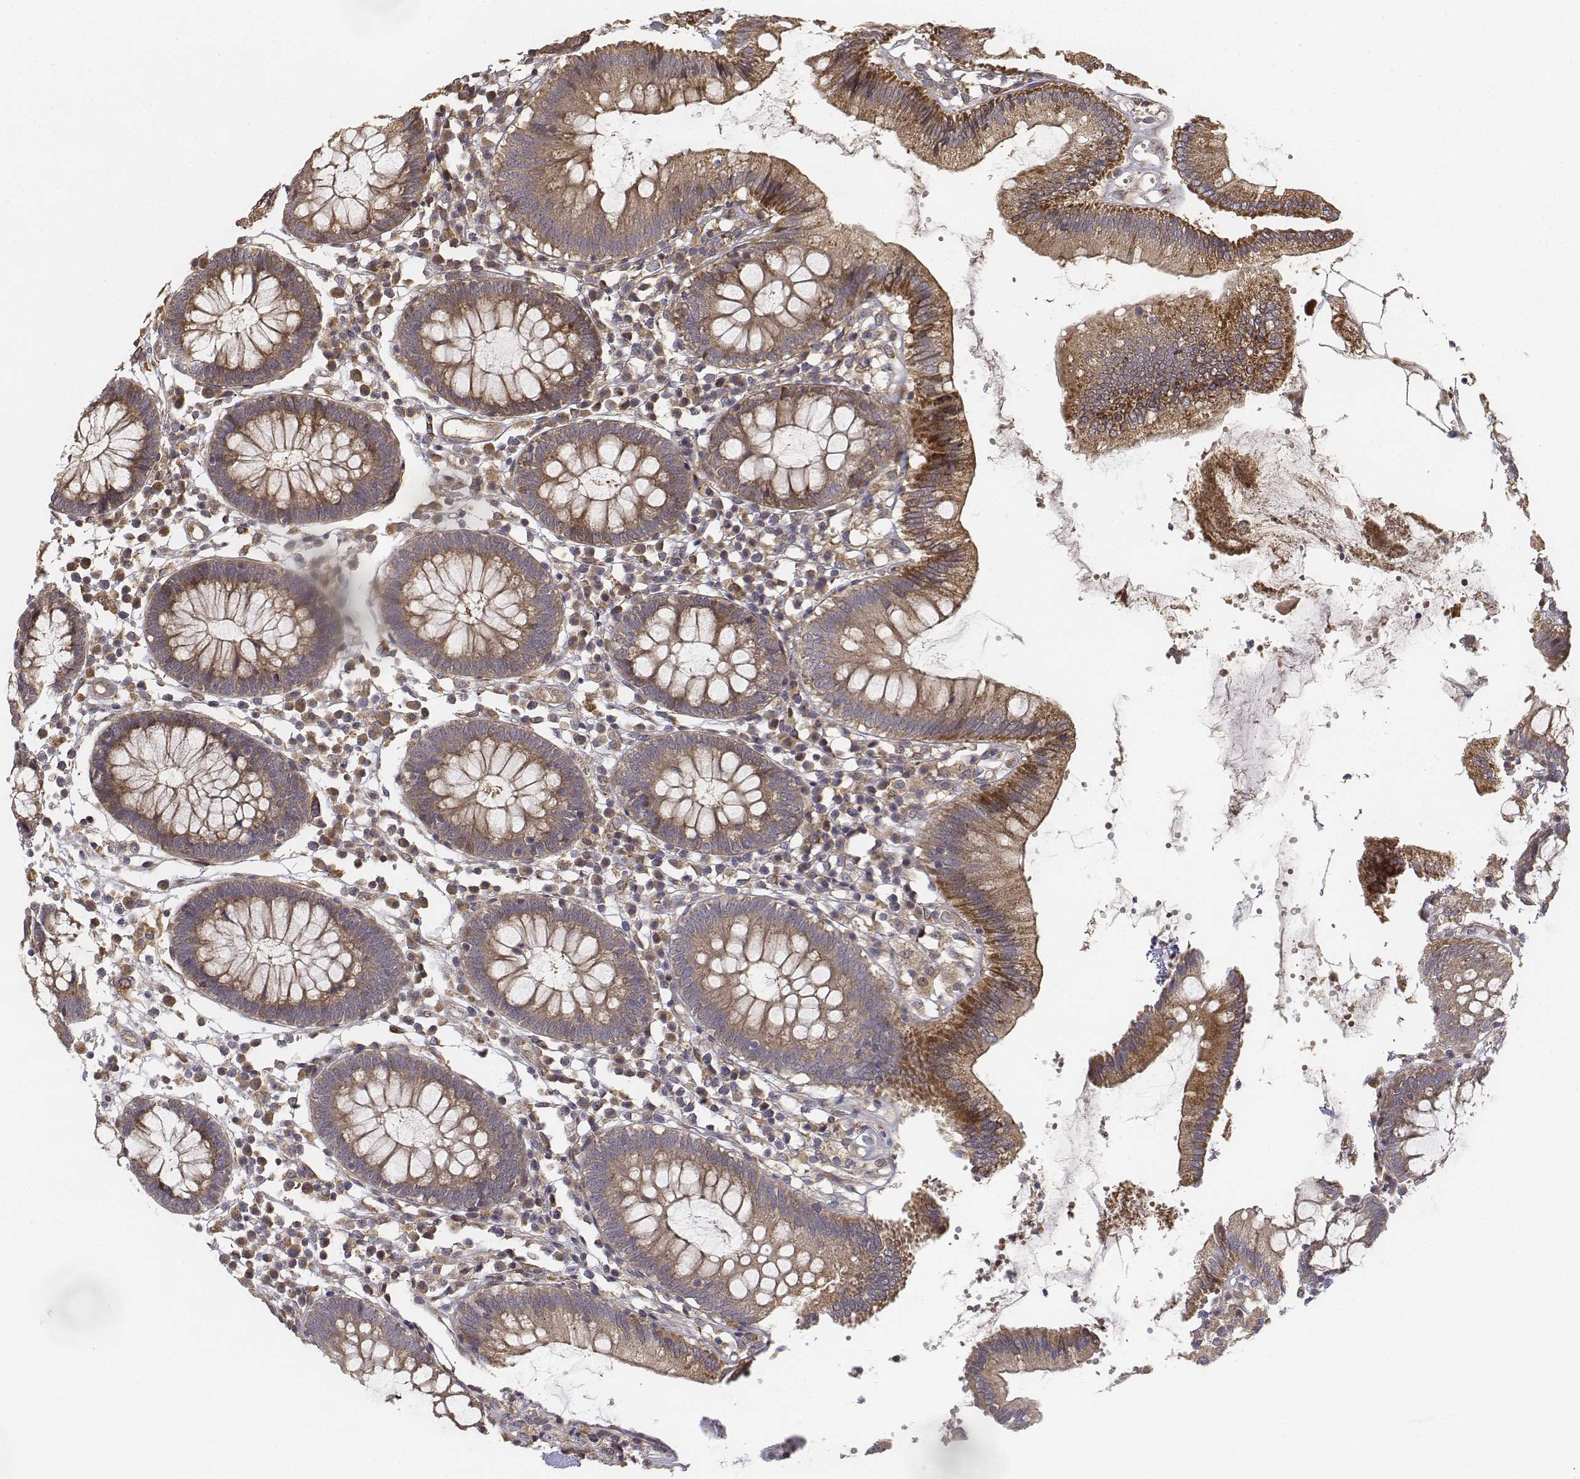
{"staining": {"intensity": "moderate", "quantity": "25%-75%", "location": "cytoplasmic/membranous"}, "tissue": "colon", "cell_type": "Endothelial cells", "image_type": "normal", "snomed": [{"axis": "morphology", "description": "Normal tissue, NOS"}, {"axis": "morphology", "description": "Adenocarcinoma, NOS"}, {"axis": "topography", "description": "Colon"}], "caption": "Immunohistochemistry histopathology image of normal human colon stained for a protein (brown), which demonstrates medium levels of moderate cytoplasmic/membranous positivity in about 25%-75% of endothelial cells.", "gene": "FBXO21", "patient": {"sex": "male", "age": 83}}